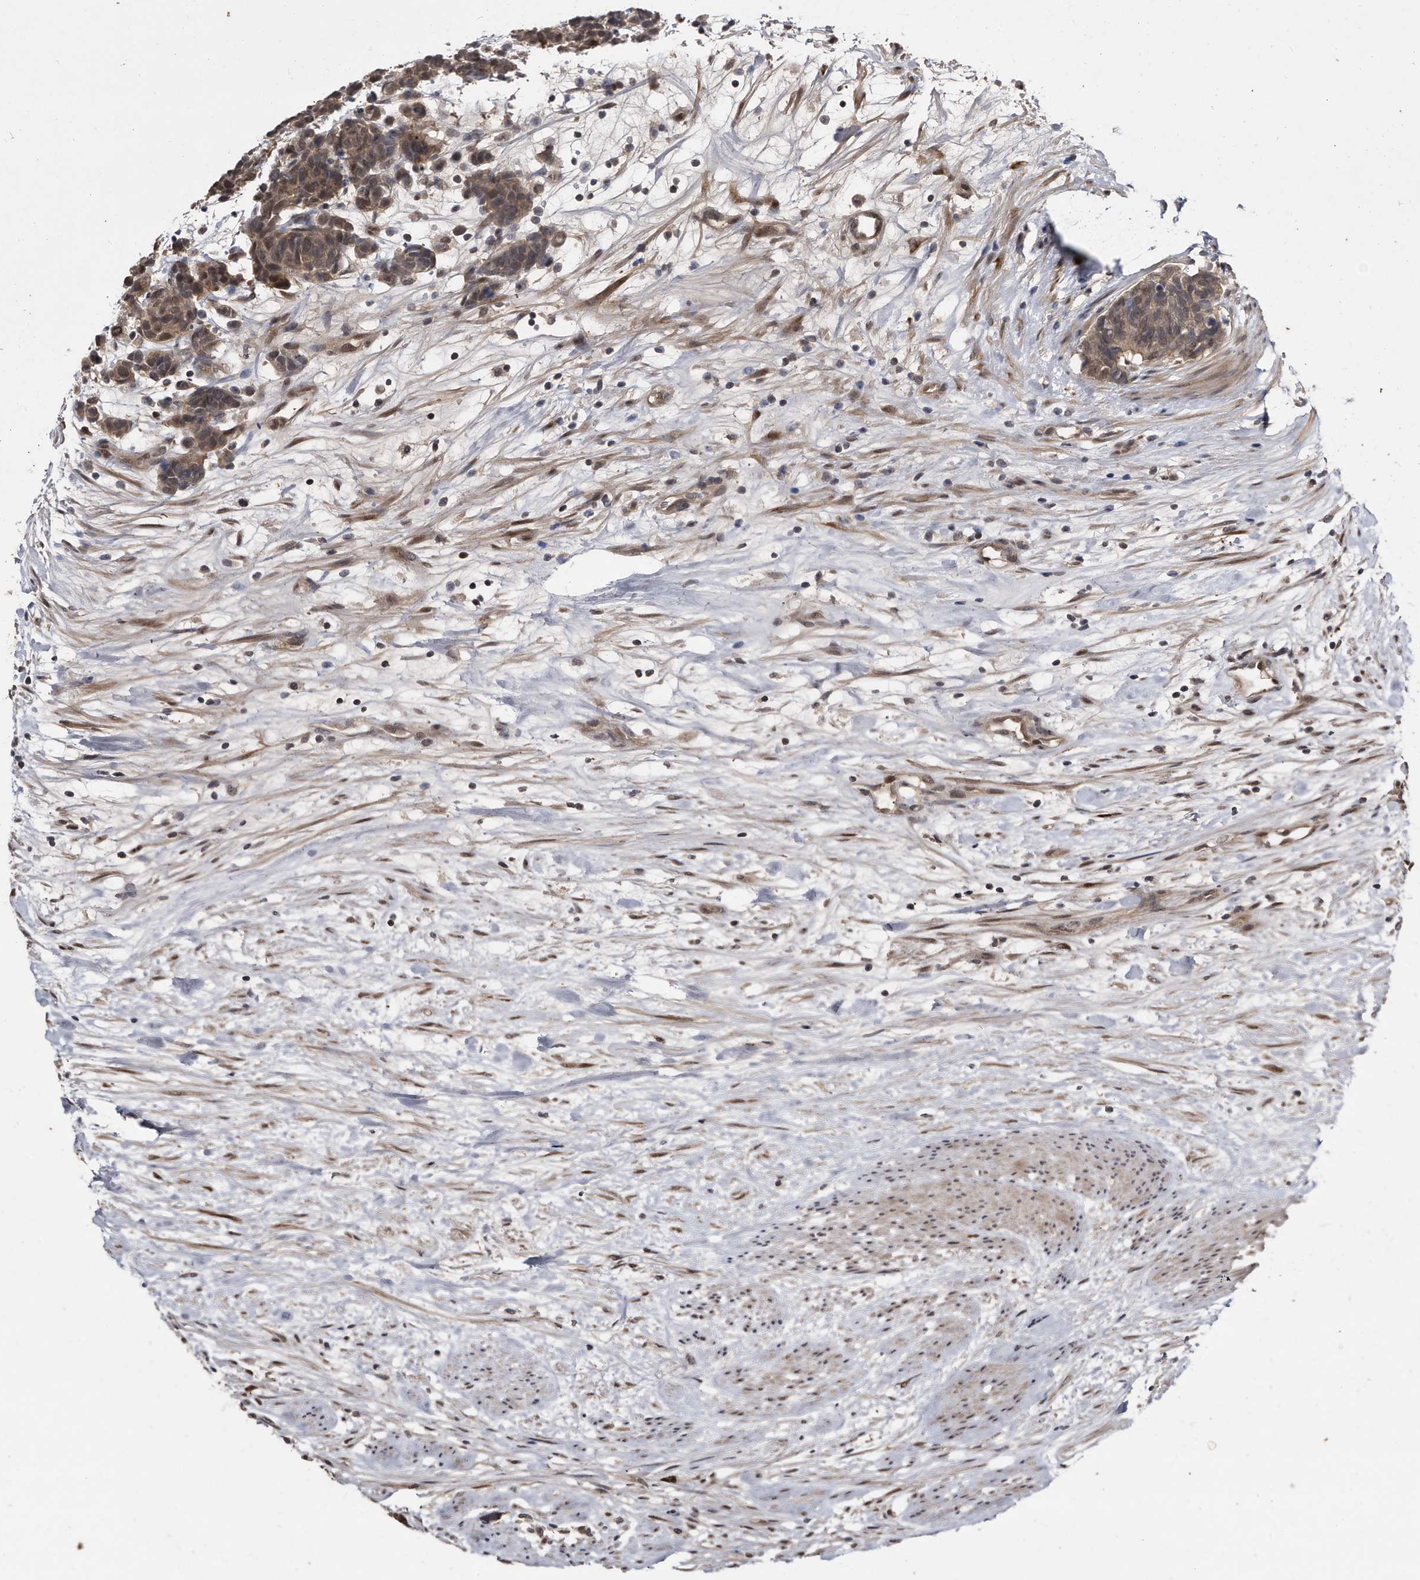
{"staining": {"intensity": "weak", "quantity": ">75%", "location": "cytoplasmic/membranous,nuclear"}, "tissue": "carcinoid", "cell_type": "Tumor cells", "image_type": "cancer", "snomed": [{"axis": "morphology", "description": "Carcinoma, NOS"}, {"axis": "morphology", "description": "Carcinoid, malignant, NOS"}, {"axis": "topography", "description": "Urinary bladder"}], "caption": "Immunohistochemistry (IHC) histopathology image of human carcinoma stained for a protein (brown), which shows low levels of weak cytoplasmic/membranous and nuclear staining in approximately >75% of tumor cells.", "gene": "RAD23B", "patient": {"sex": "male", "age": 57}}